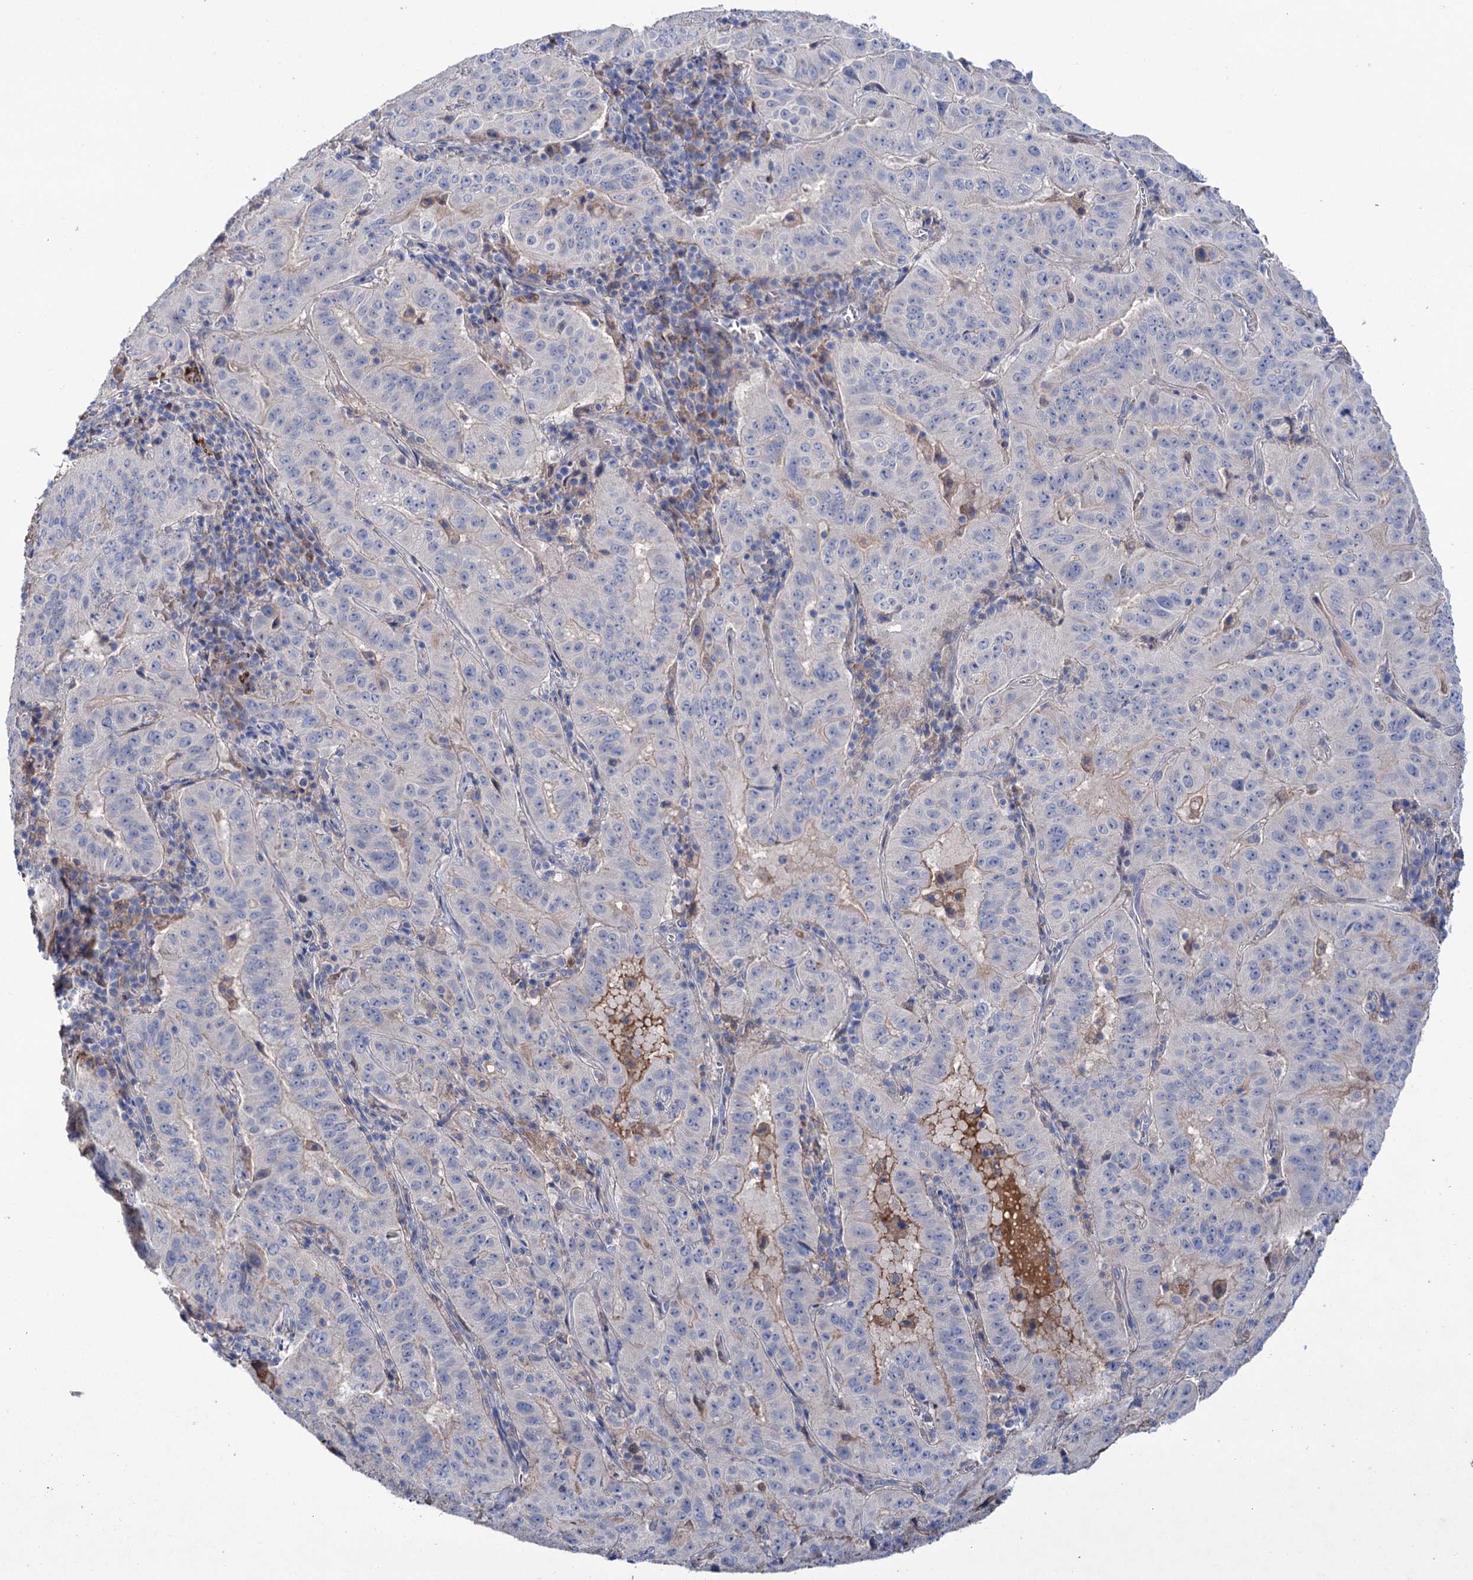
{"staining": {"intensity": "weak", "quantity": "<25%", "location": "cytoplasmic/membranous"}, "tissue": "pancreatic cancer", "cell_type": "Tumor cells", "image_type": "cancer", "snomed": [{"axis": "morphology", "description": "Adenocarcinoma, NOS"}, {"axis": "topography", "description": "Pancreas"}], "caption": "The image displays no staining of tumor cells in pancreatic cancer.", "gene": "PPP1R32", "patient": {"sex": "male", "age": 63}}